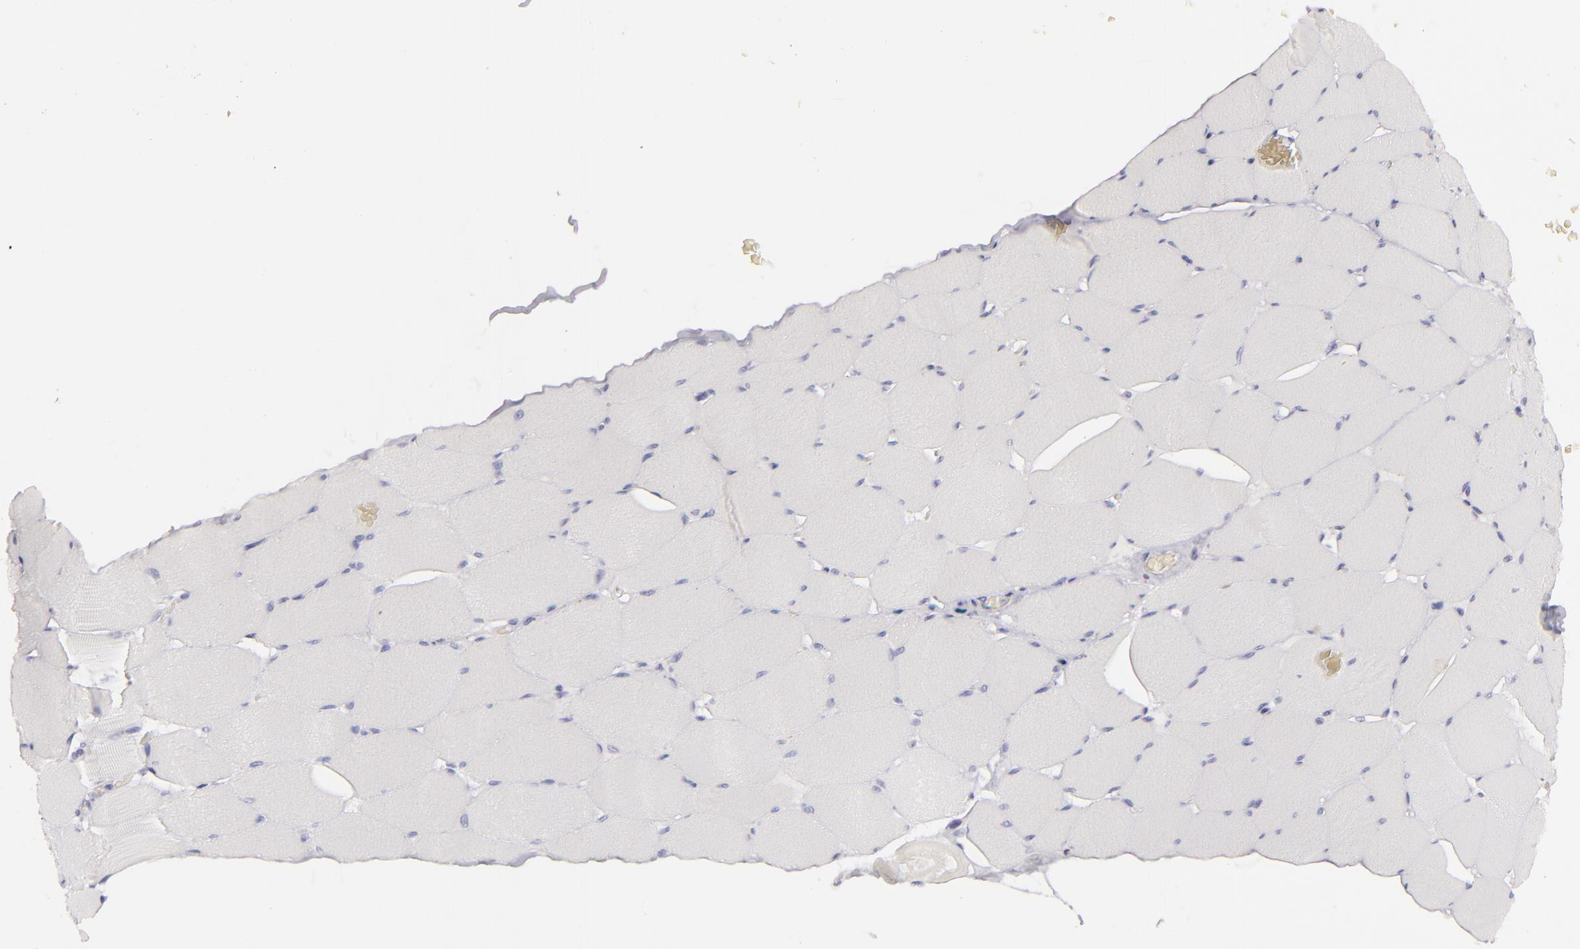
{"staining": {"intensity": "negative", "quantity": "none", "location": "none"}, "tissue": "skeletal muscle", "cell_type": "Myocytes", "image_type": "normal", "snomed": [{"axis": "morphology", "description": "Normal tissue, NOS"}, {"axis": "topography", "description": "Skeletal muscle"}], "caption": "Immunohistochemistry (IHC) photomicrograph of unremarkable skeletal muscle: human skeletal muscle stained with DAB shows no significant protein positivity in myocytes.", "gene": "FLG", "patient": {"sex": "male", "age": 62}}